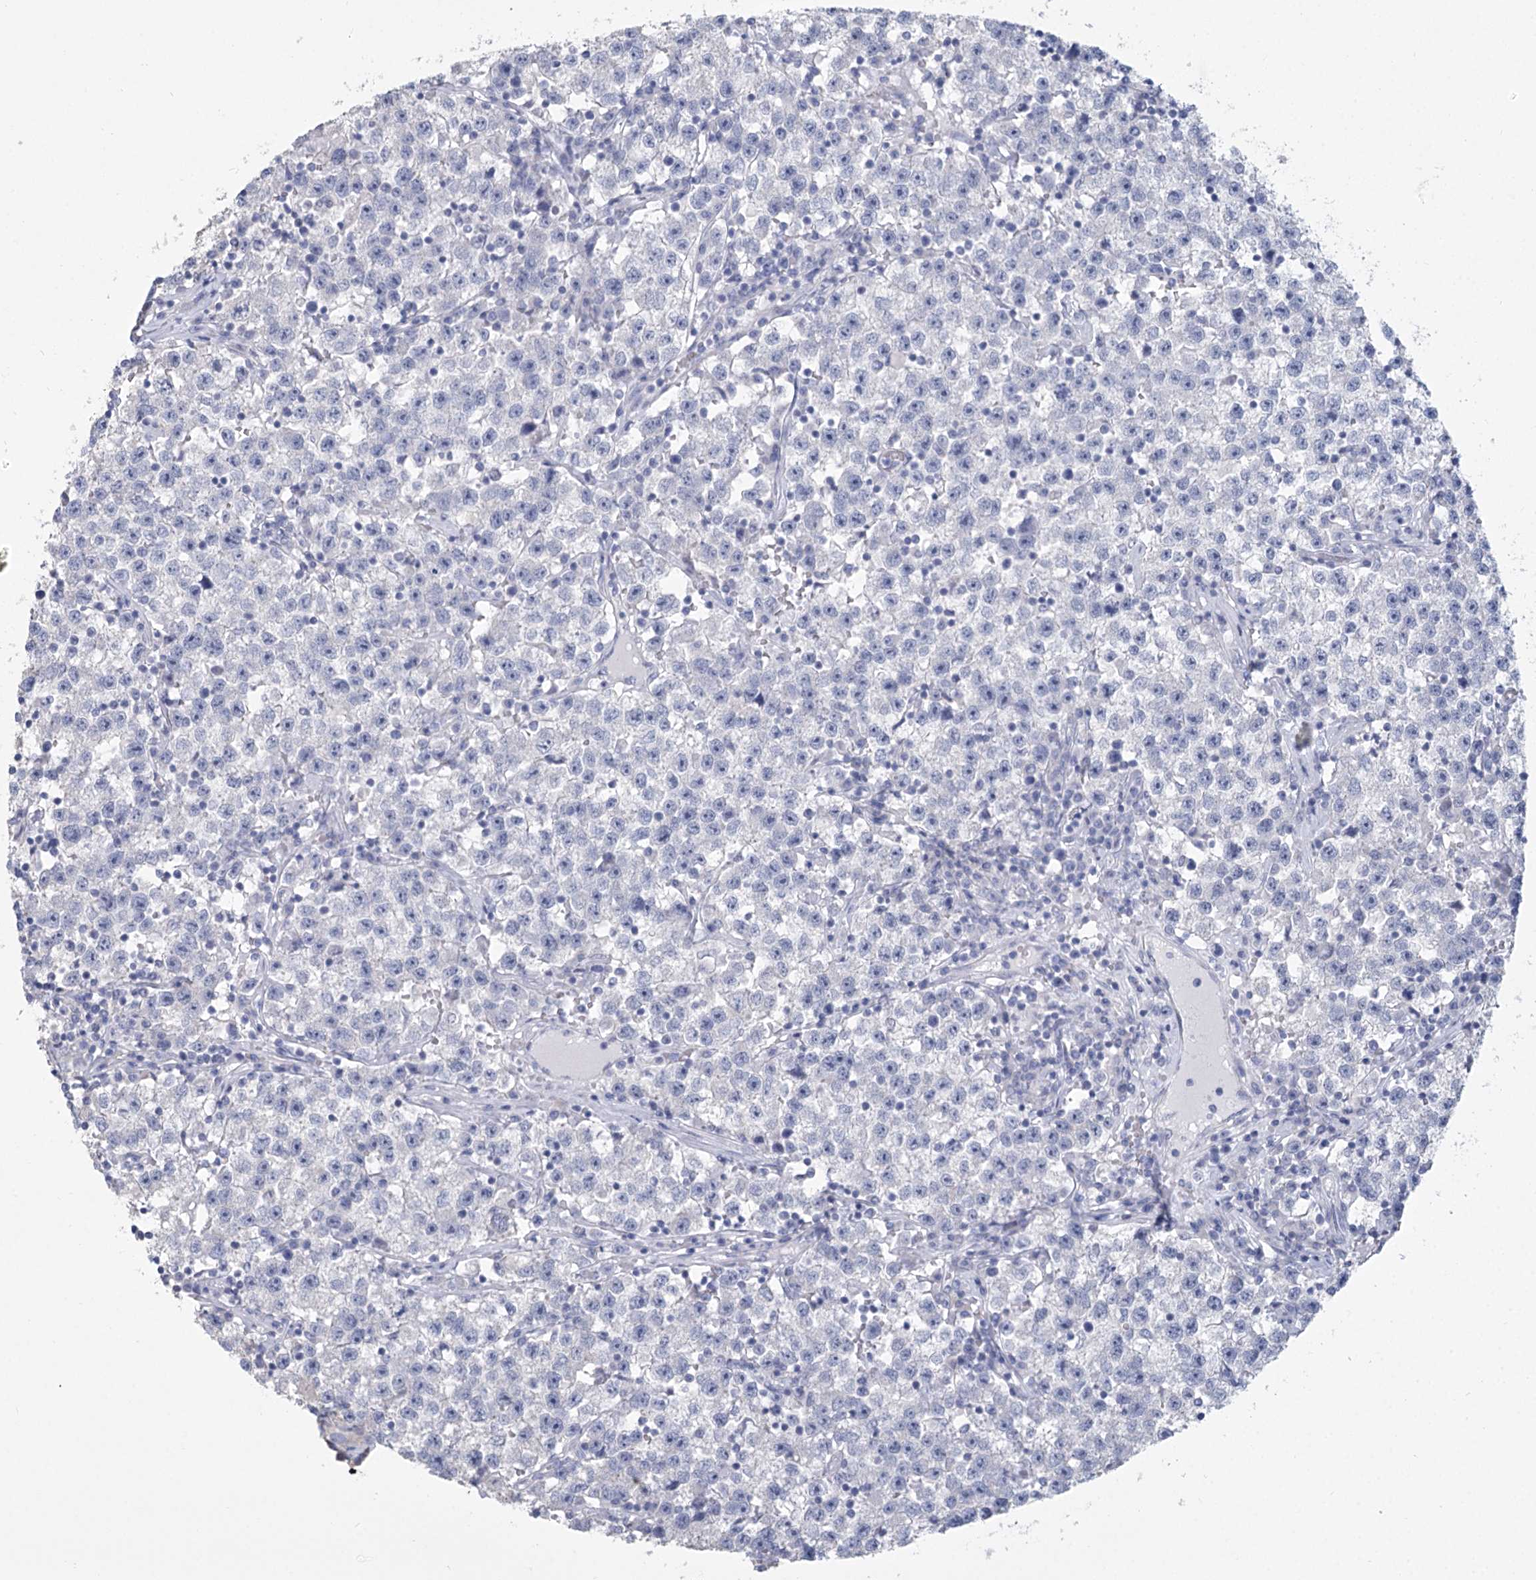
{"staining": {"intensity": "negative", "quantity": "none", "location": "none"}, "tissue": "testis cancer", "cell_type": "Tumor cells", "image_type": "cancer", "snomed": [{"axis": "morphology", "description": "Seminoma, NOS"}, {"axis": "topography", "description": "Testis"}], "caption": "High magnification brightfield microscopy of testis cancer (seminoma) stained with DAB (3,3'-diaminobenzidine) (brown) and counterstained with hematoxylin (blue): tumor cells show no significant expression.", "gene": "CNTLN", "patient": {"sex": "male", "age": 22}}